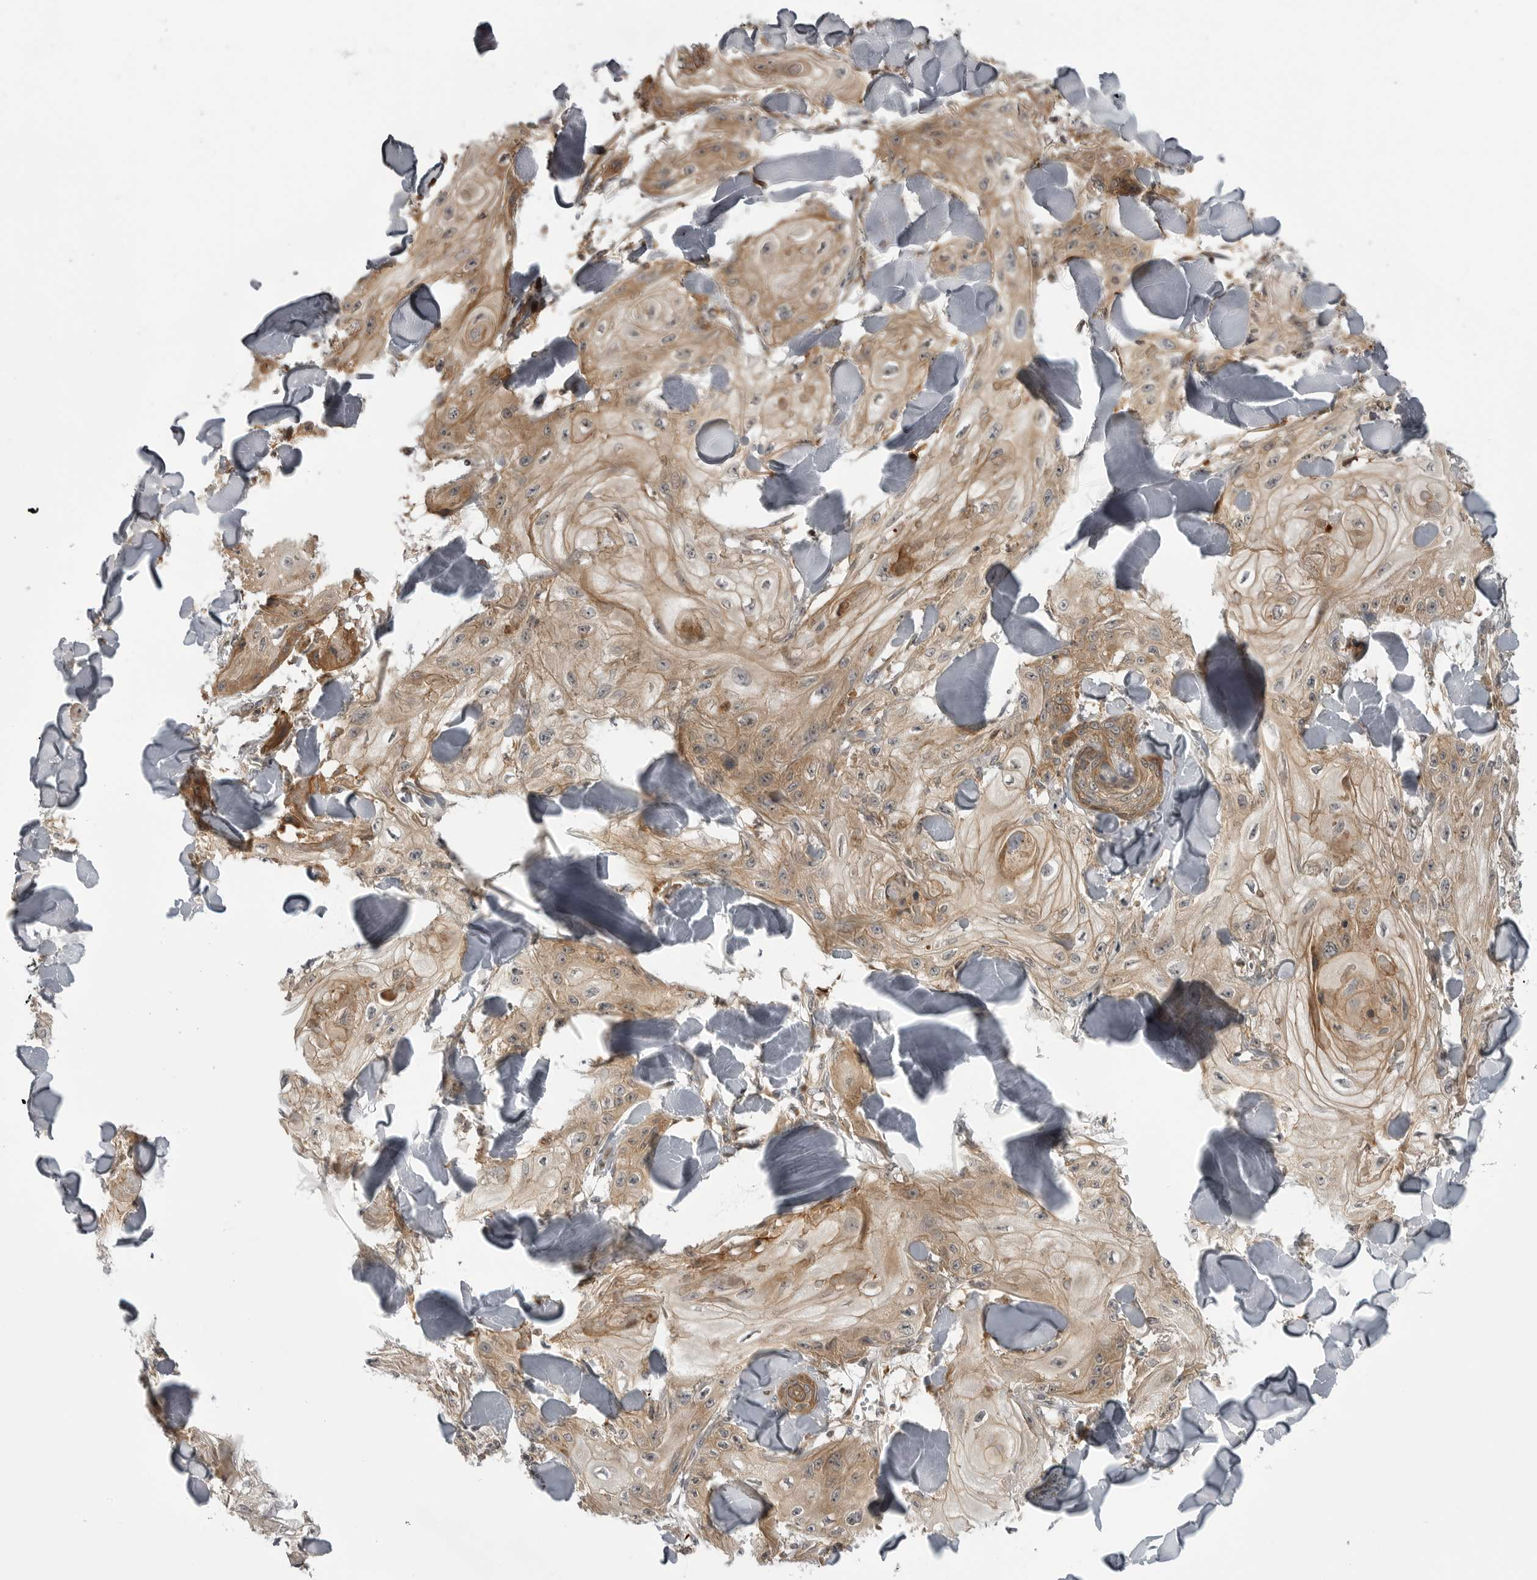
{"staining": {"intensity": "moderate", "quantity": ">75%", "location": "cytoplasmic/membranous"}, "tissue": "skin cancer", "cell_type": "Tumor cells", "image_type": "cancer", "snomed": [{"axis": "morphology", "description": "Squamous cell carcinoma, NOS"}, {"axis": "topography", "description": "Skin"}], "caption": "Immunohistochemical staining of squamous cell carcinoma (skin) displays moderate cytoplasmic/membranous protein expression in approximately >75% of tumor cells.", "gene": "LRRC45", "patient": {"sex": "male", "age": 74}}